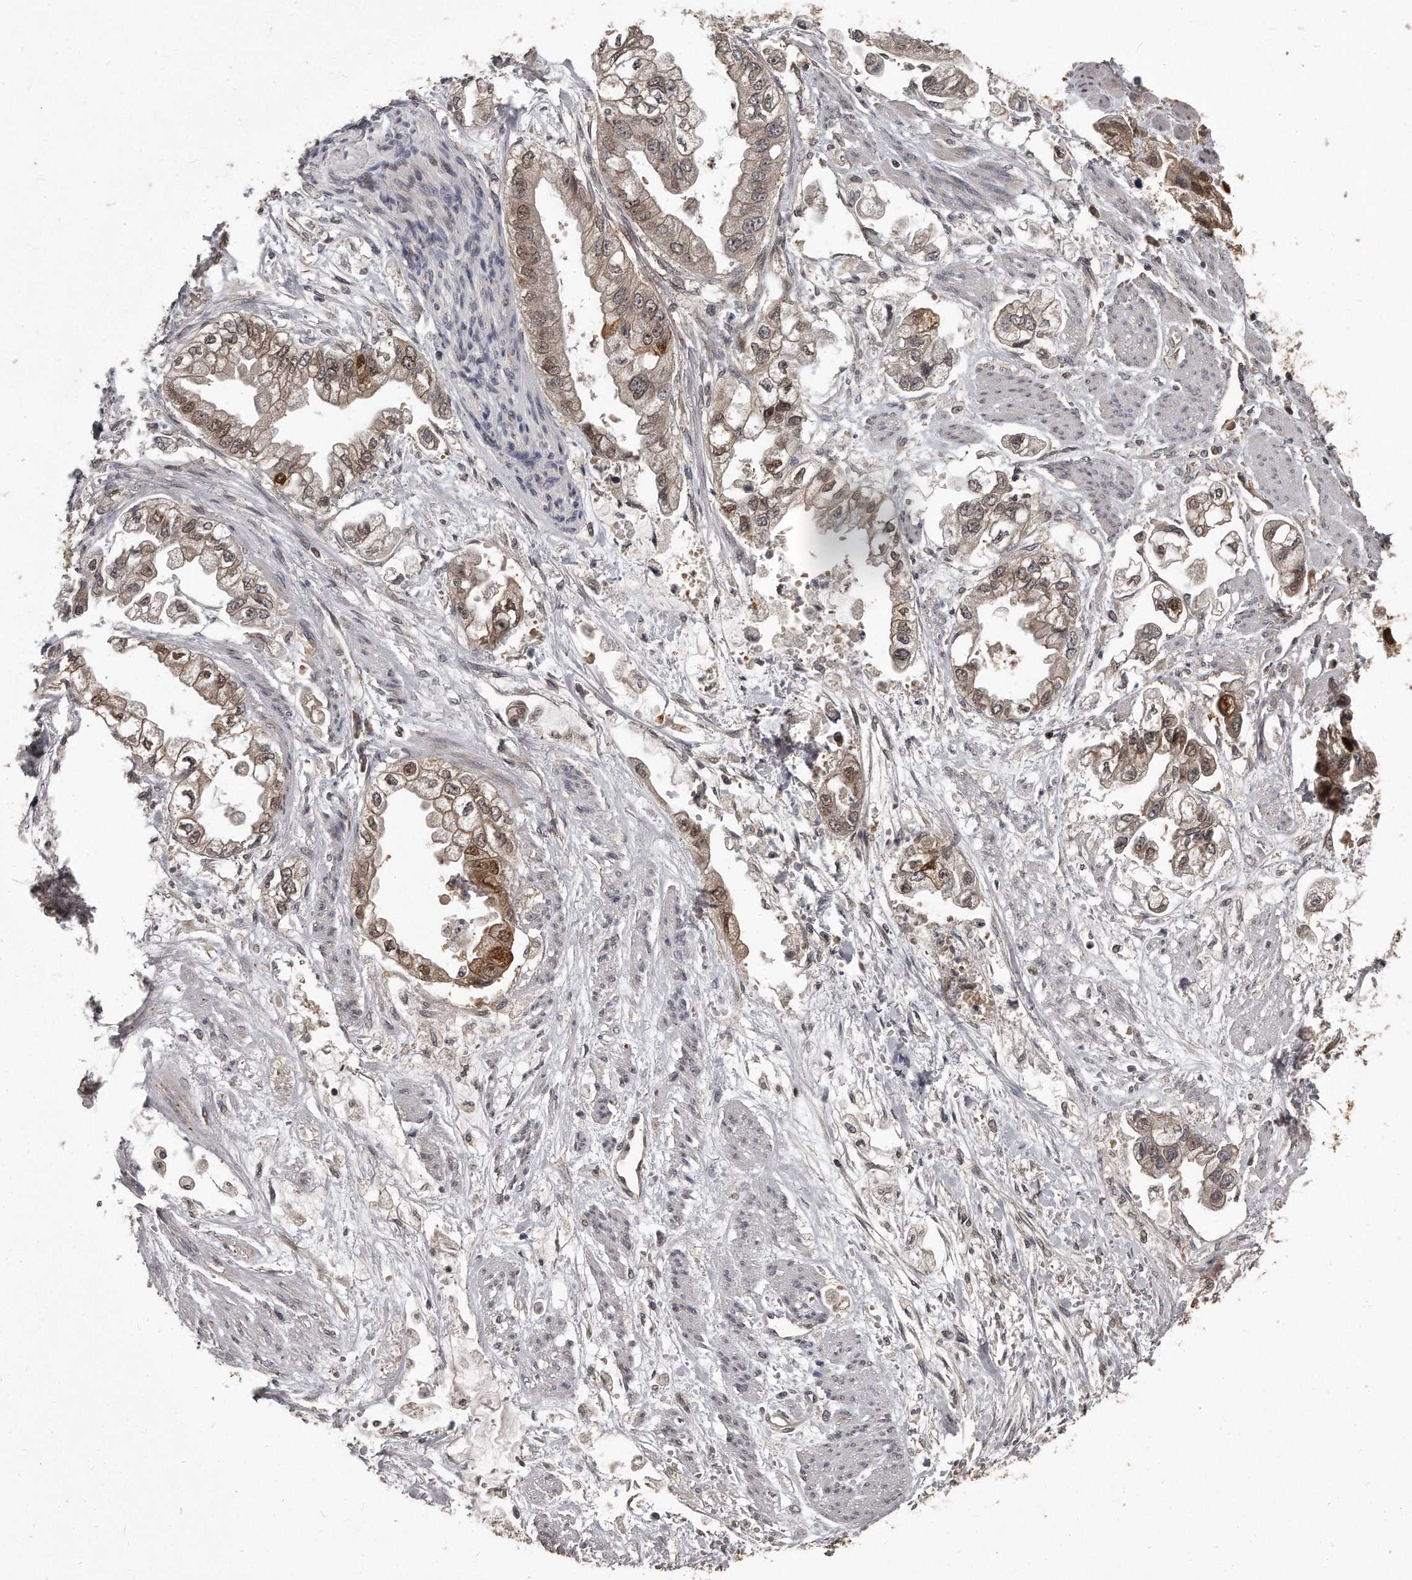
{"staining": {"intensity": "moderate", "quantity": ">75%", "location": "cytoplasmic/membranous,nuclear"}, "tissue": "stomach cancer", "cell_type": "Tumor cells", "image_type": "cancer", "snomed": [{"axis": "morphology", "description": "Adenocarcinoma, NOS"}, {"axis": "topography", "description": "Stomach"}], "caption": "The image shows immunohistochemical staining of stomach adenocarcinoma. There is moderate cytoplasmic/membranous and nuclear staining is seen in approximately >75% of tumor cells.", "gene": "GCH1", "patient": {"sex": "male", "age": 62}}